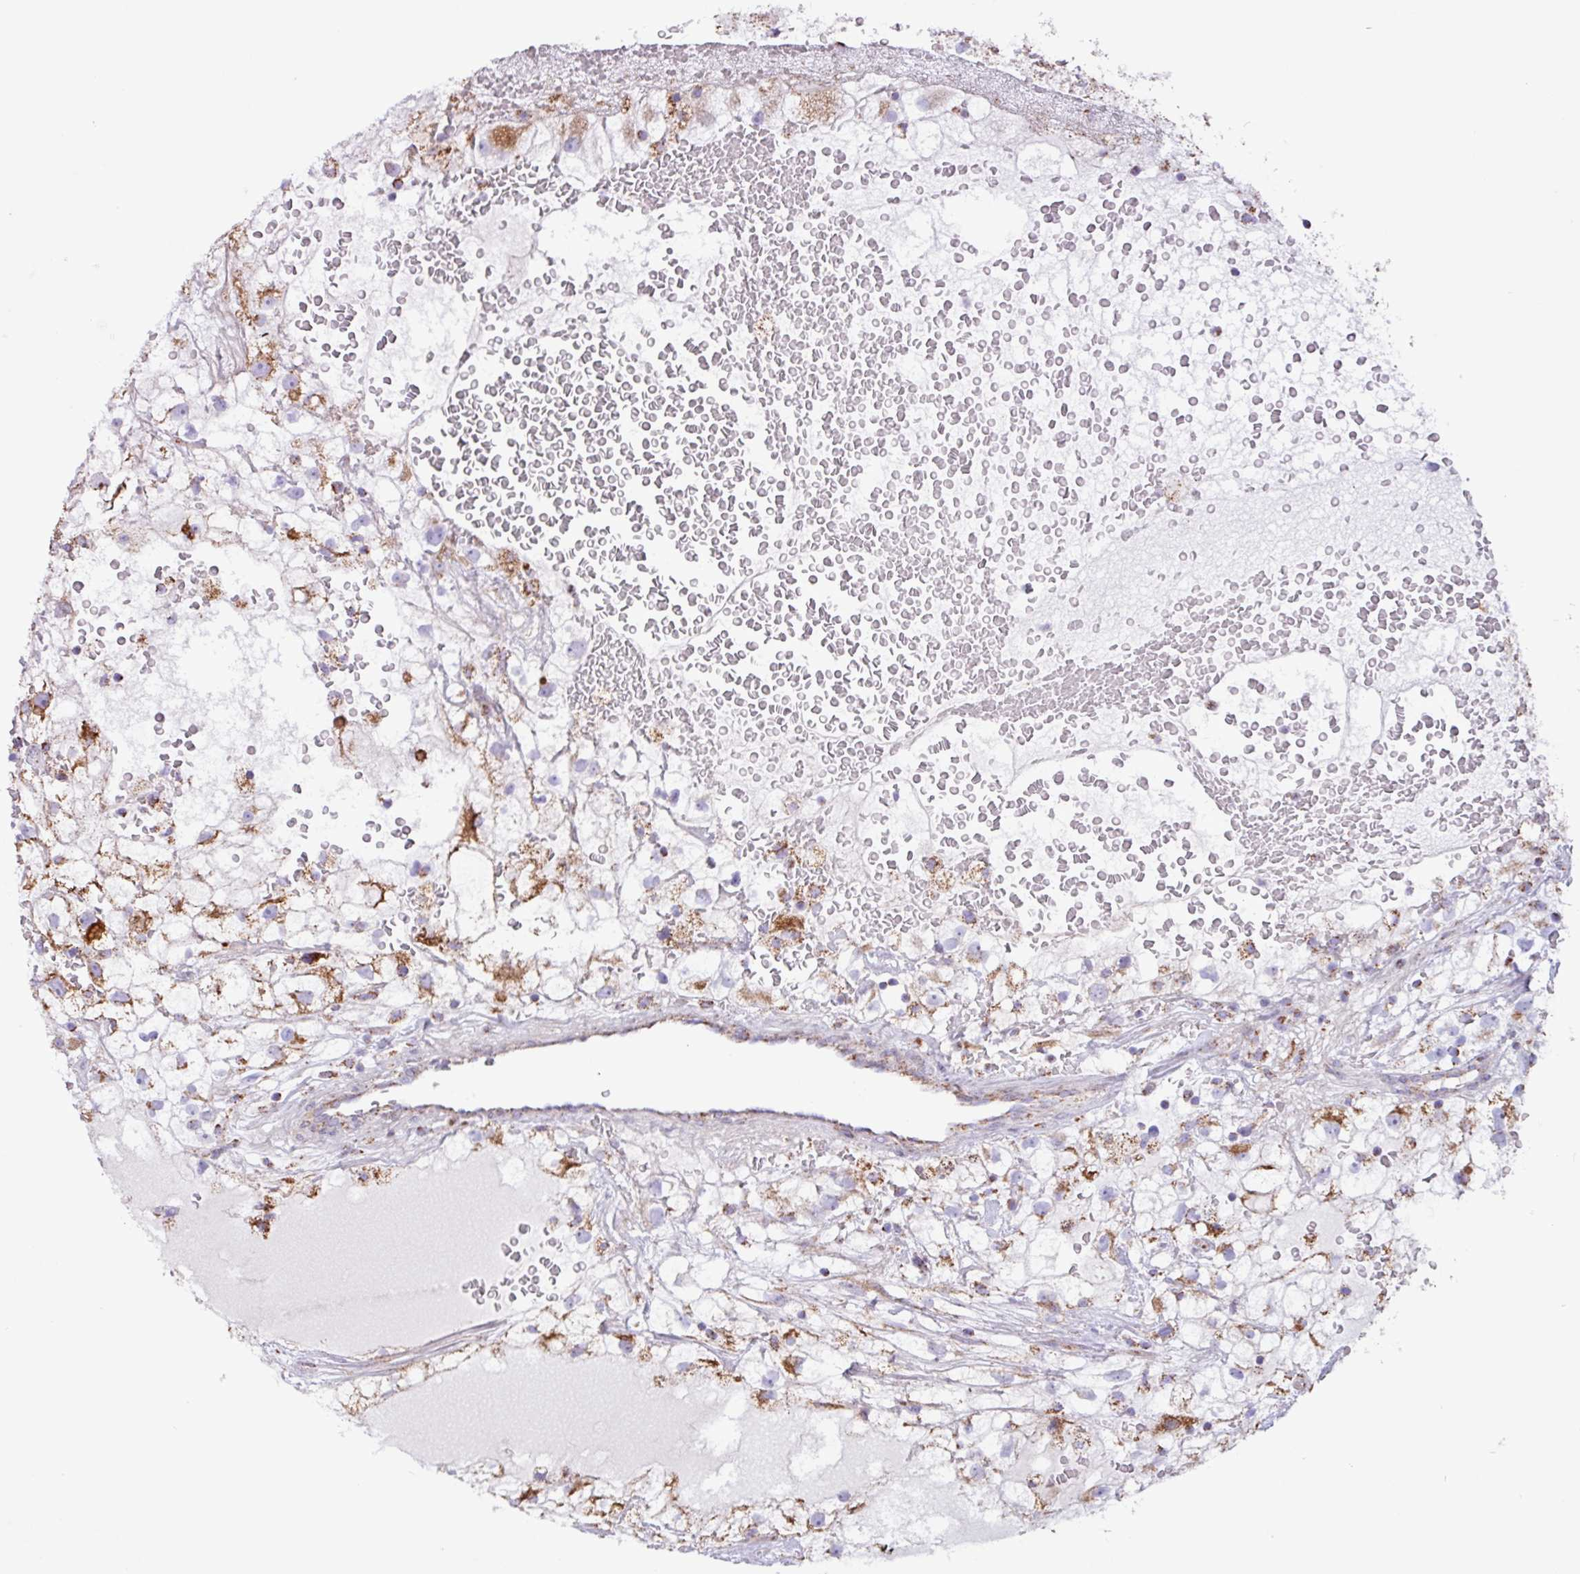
{"staining": {"intensity": "moderate", "quantity": "25%-75%", "location": "cytoplasmic/membranous"}, "tissue": "renal cancer", "cell_type": "Tumor cells", "image_type": "cancer", "snomed": [{"axis": "morphology", "description": "Adenocarcinoma, NOS"}, {"axis": "topography", "description": "Kidney"}], "caption": "The micrograph shows a brown stain indicating the presence of a protein in the cytoplasmic/membranous of tumor cells in renal cancer (adenocarcinoma).", "gene": "RTL3", "patient": {"sex": "male", "age": 59}}